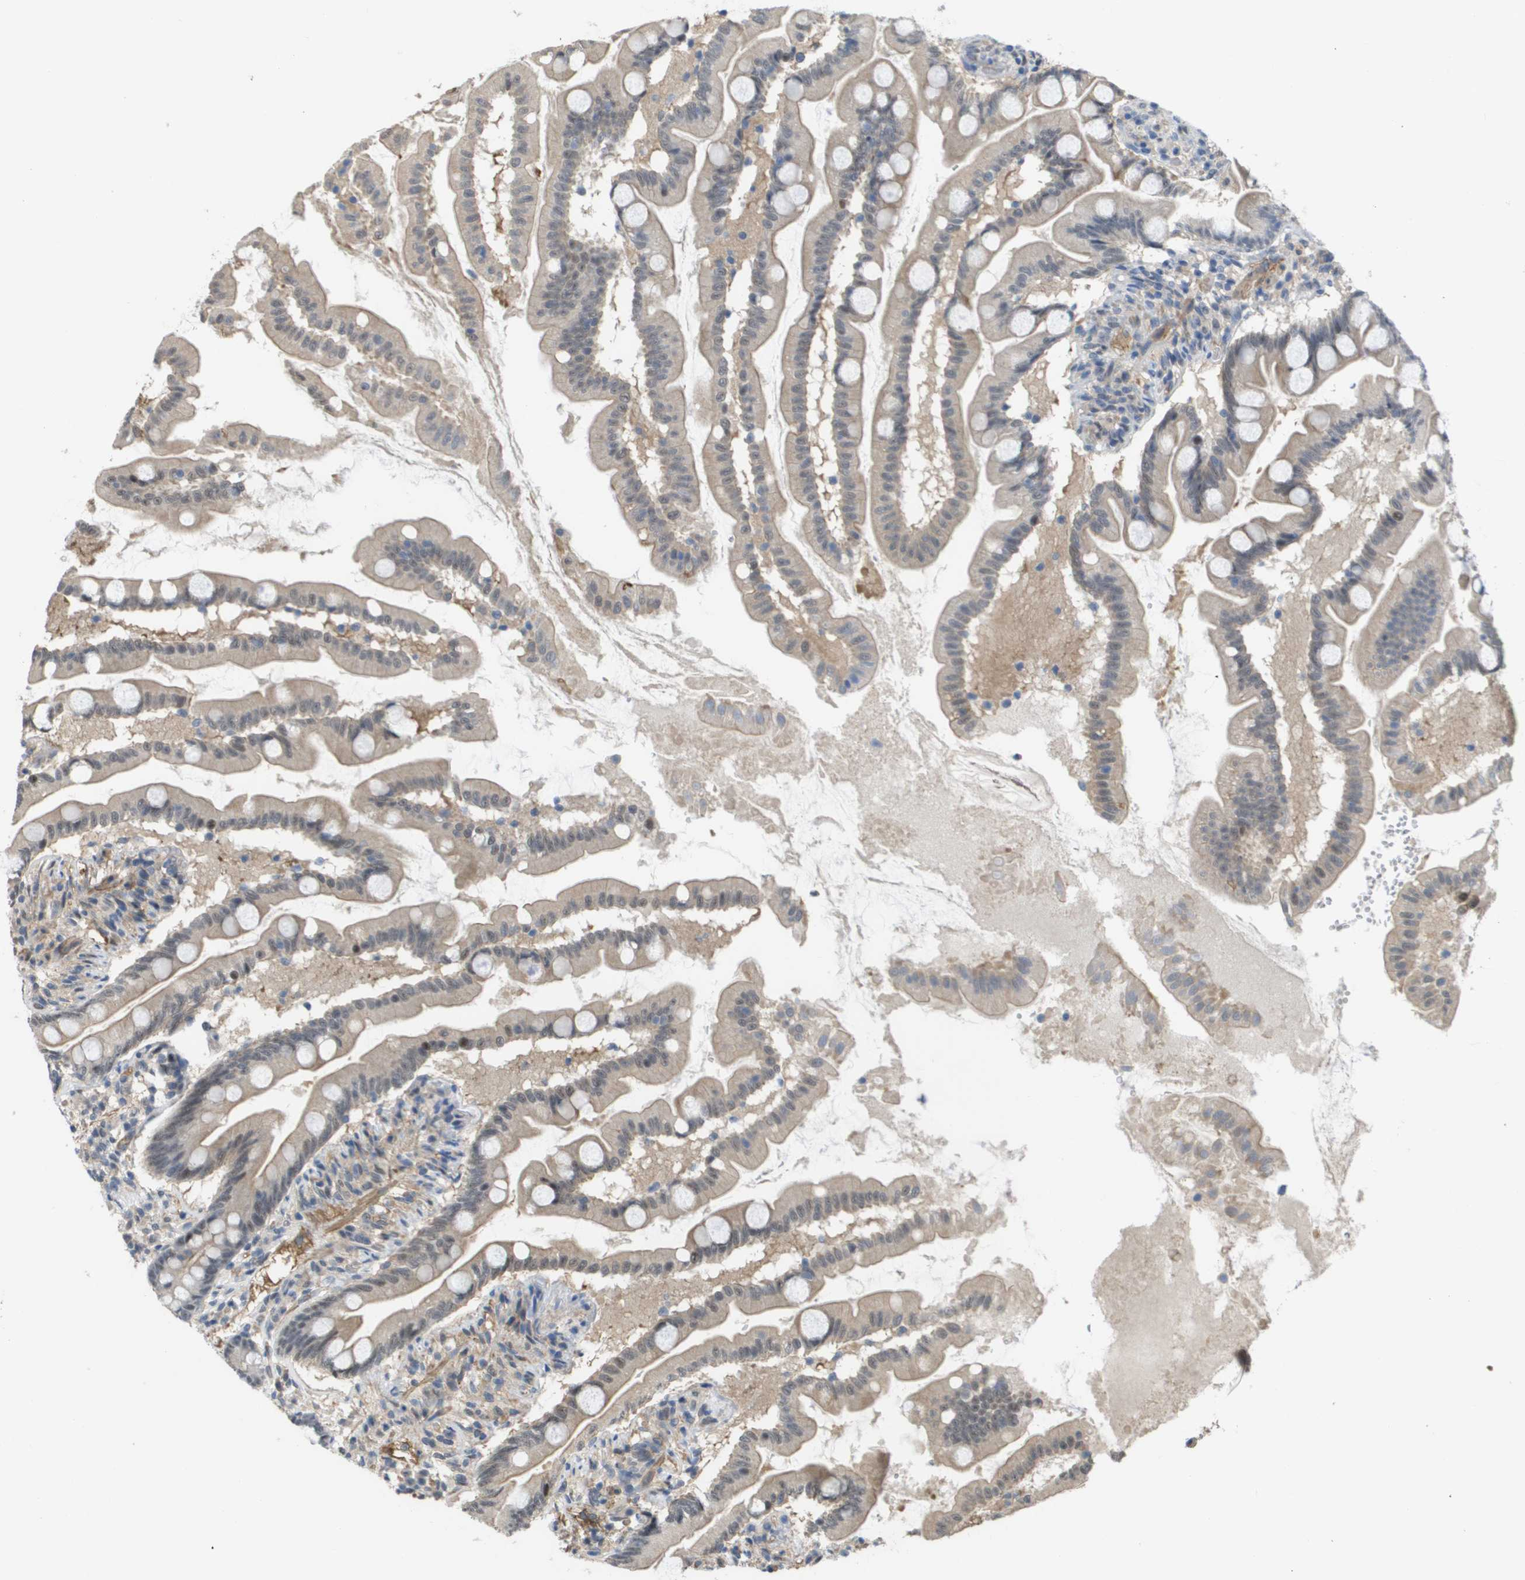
{"staining": {"intensity": "moderate", "quantity": "25%-75%", "location": "cytoplasmic/membranous,nuclear"}, "tissue": "small intestine", "cell_type": "Glandular cells", "image_type": "normal", "snomed": [{"axis": "morphology", "description": "Normal tissue, NOS"}, {"axis": "topography", "description": "Small intestine"}], "caption": "Small intestine stained for a protein (brown) displays moderate cytoplasmic/membranous,nuclear positive staining in approximately 25%-75% of glandular cells.", "gene": "RNF112", "patient": {"sex": "female", "age": 56}}